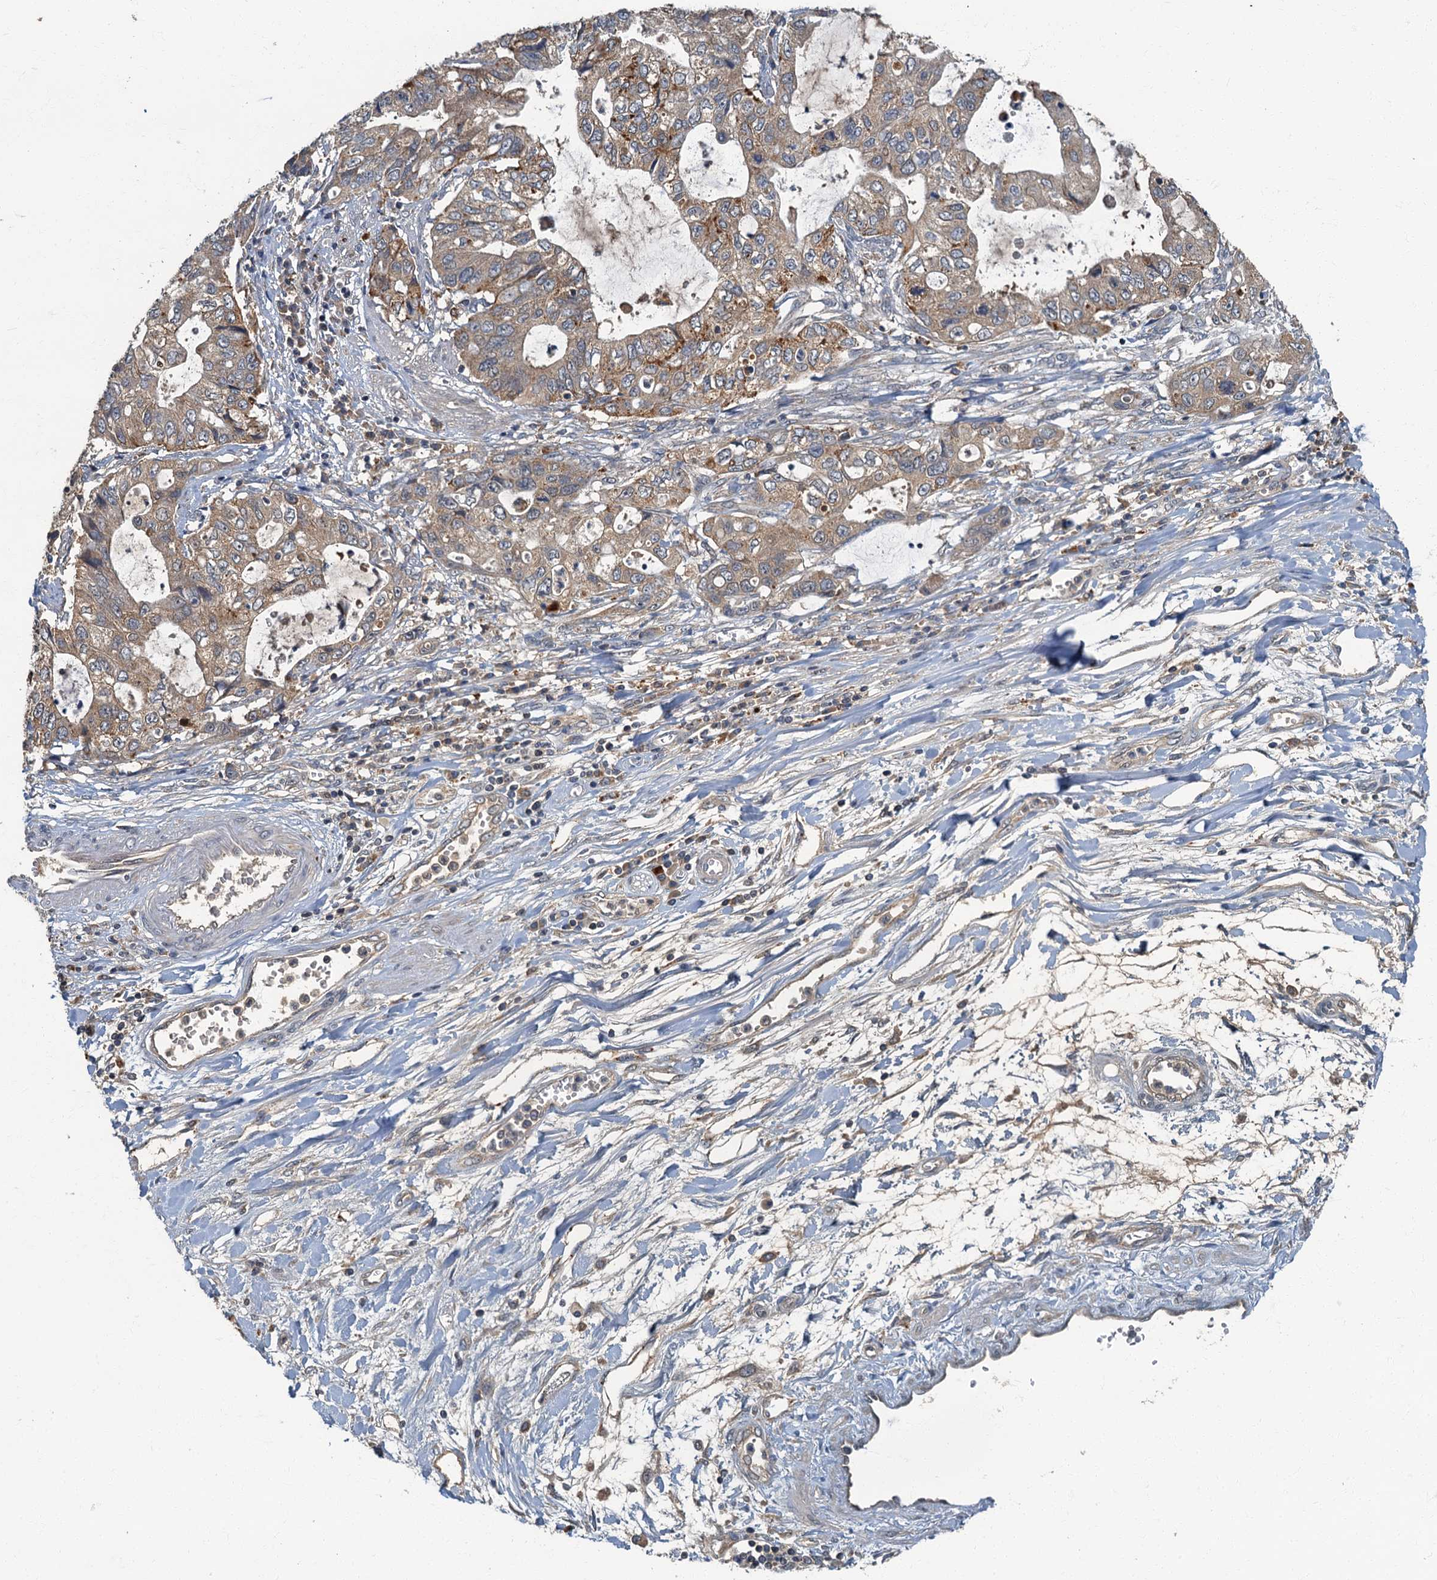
{"staining": {"intensity": "weak", "quantity": ">75%", "location": "cytoplasmic/membranous"}, "tissue": "stomach cancer", "cell_type": "Tumor cells", "image_type": "cancer", "snomed": [{"axis": "morphology", "description": "Adenocarcinoma, NOS"}, {"axis": "topography", "description": "Stomach, upper"}], "caption": "Protein staining of stomach cancer (adenocarcinoma) tissue reveals weak cytoplasmic/membranous staining in approximately >75% of tumor cells.", "gene": "WDCP", "patient": {"sex": "female", "age": 52}}